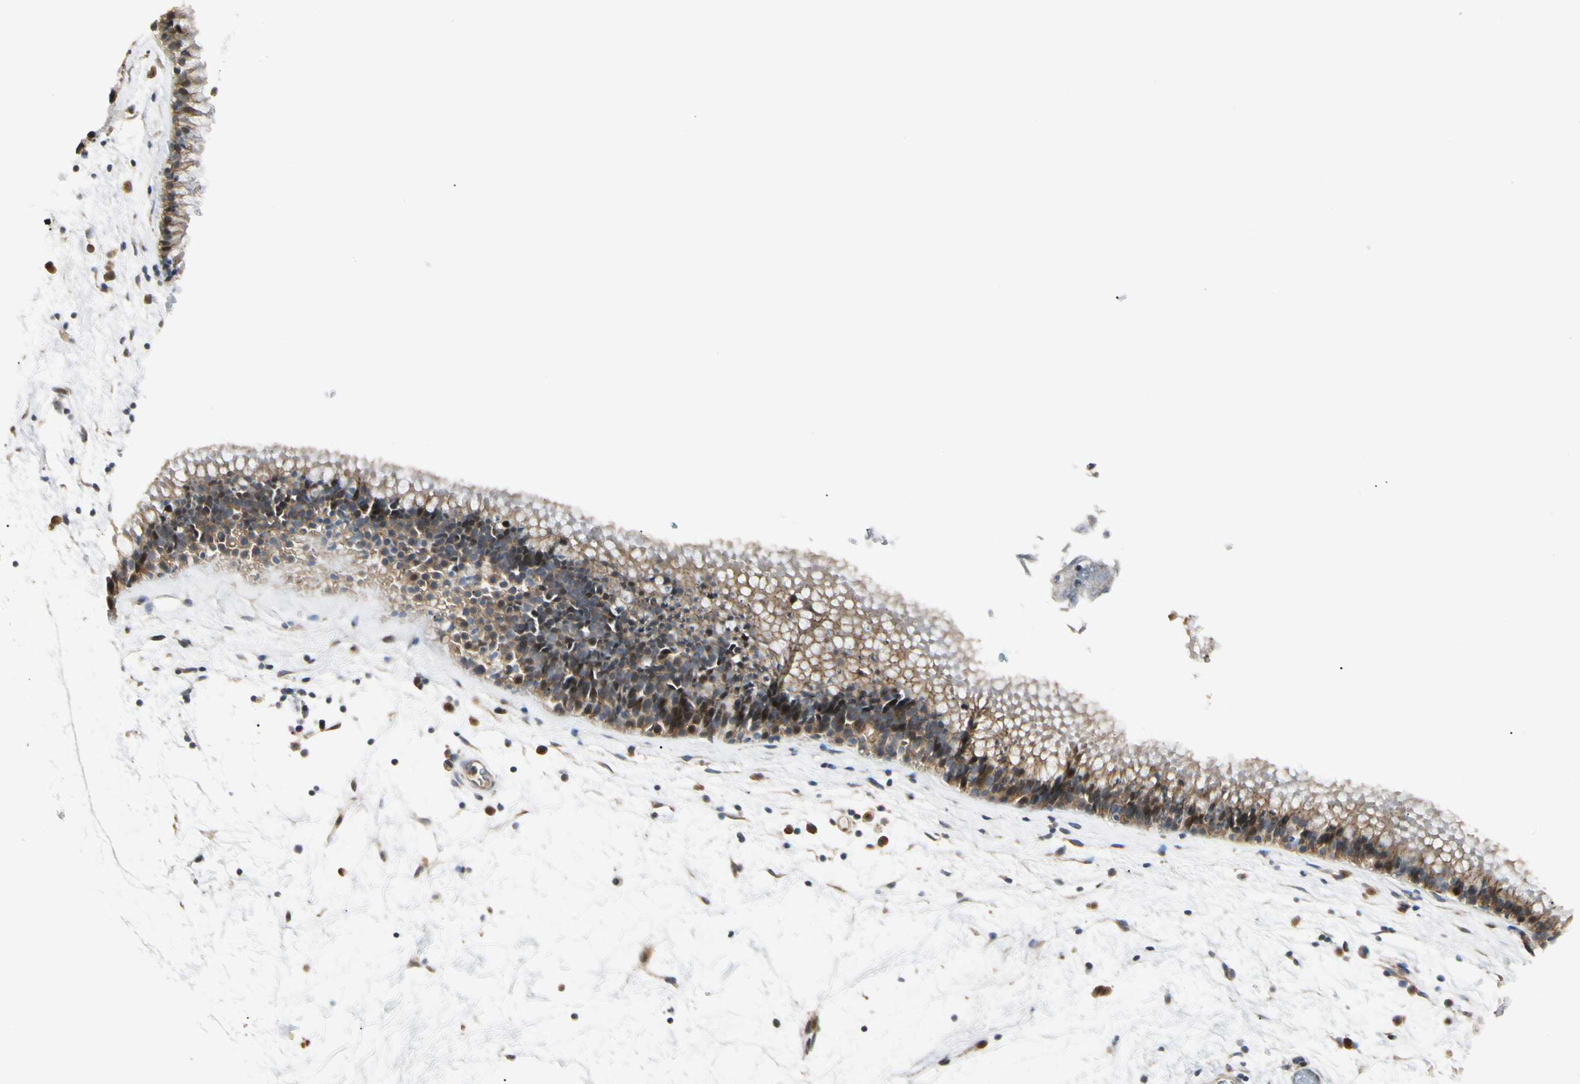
{"staining": {"intensity": "weak", "quantity": ">75%", "location": "cytoplasmic/membranous"}, "tissue": "nasopharynx", "cell_type": "Respiratory epithelial cells", "image_type": "normal", "snomed": [{"axis": "morphology", "description": "Normal tissue, NOS"}, {"axis": "morphology", "description": "Inflammation, NOS"}, {"axis": "topography", "description": "Nasopharynx"}], "caption": "Respiratory epithelial cells exhibit low levels of weak cytoplasmic/membranous expression in about >75% of cells in benign nasopharynx.", "gene": "P3H2", "patient": {"sex": "male", "age": 48}}